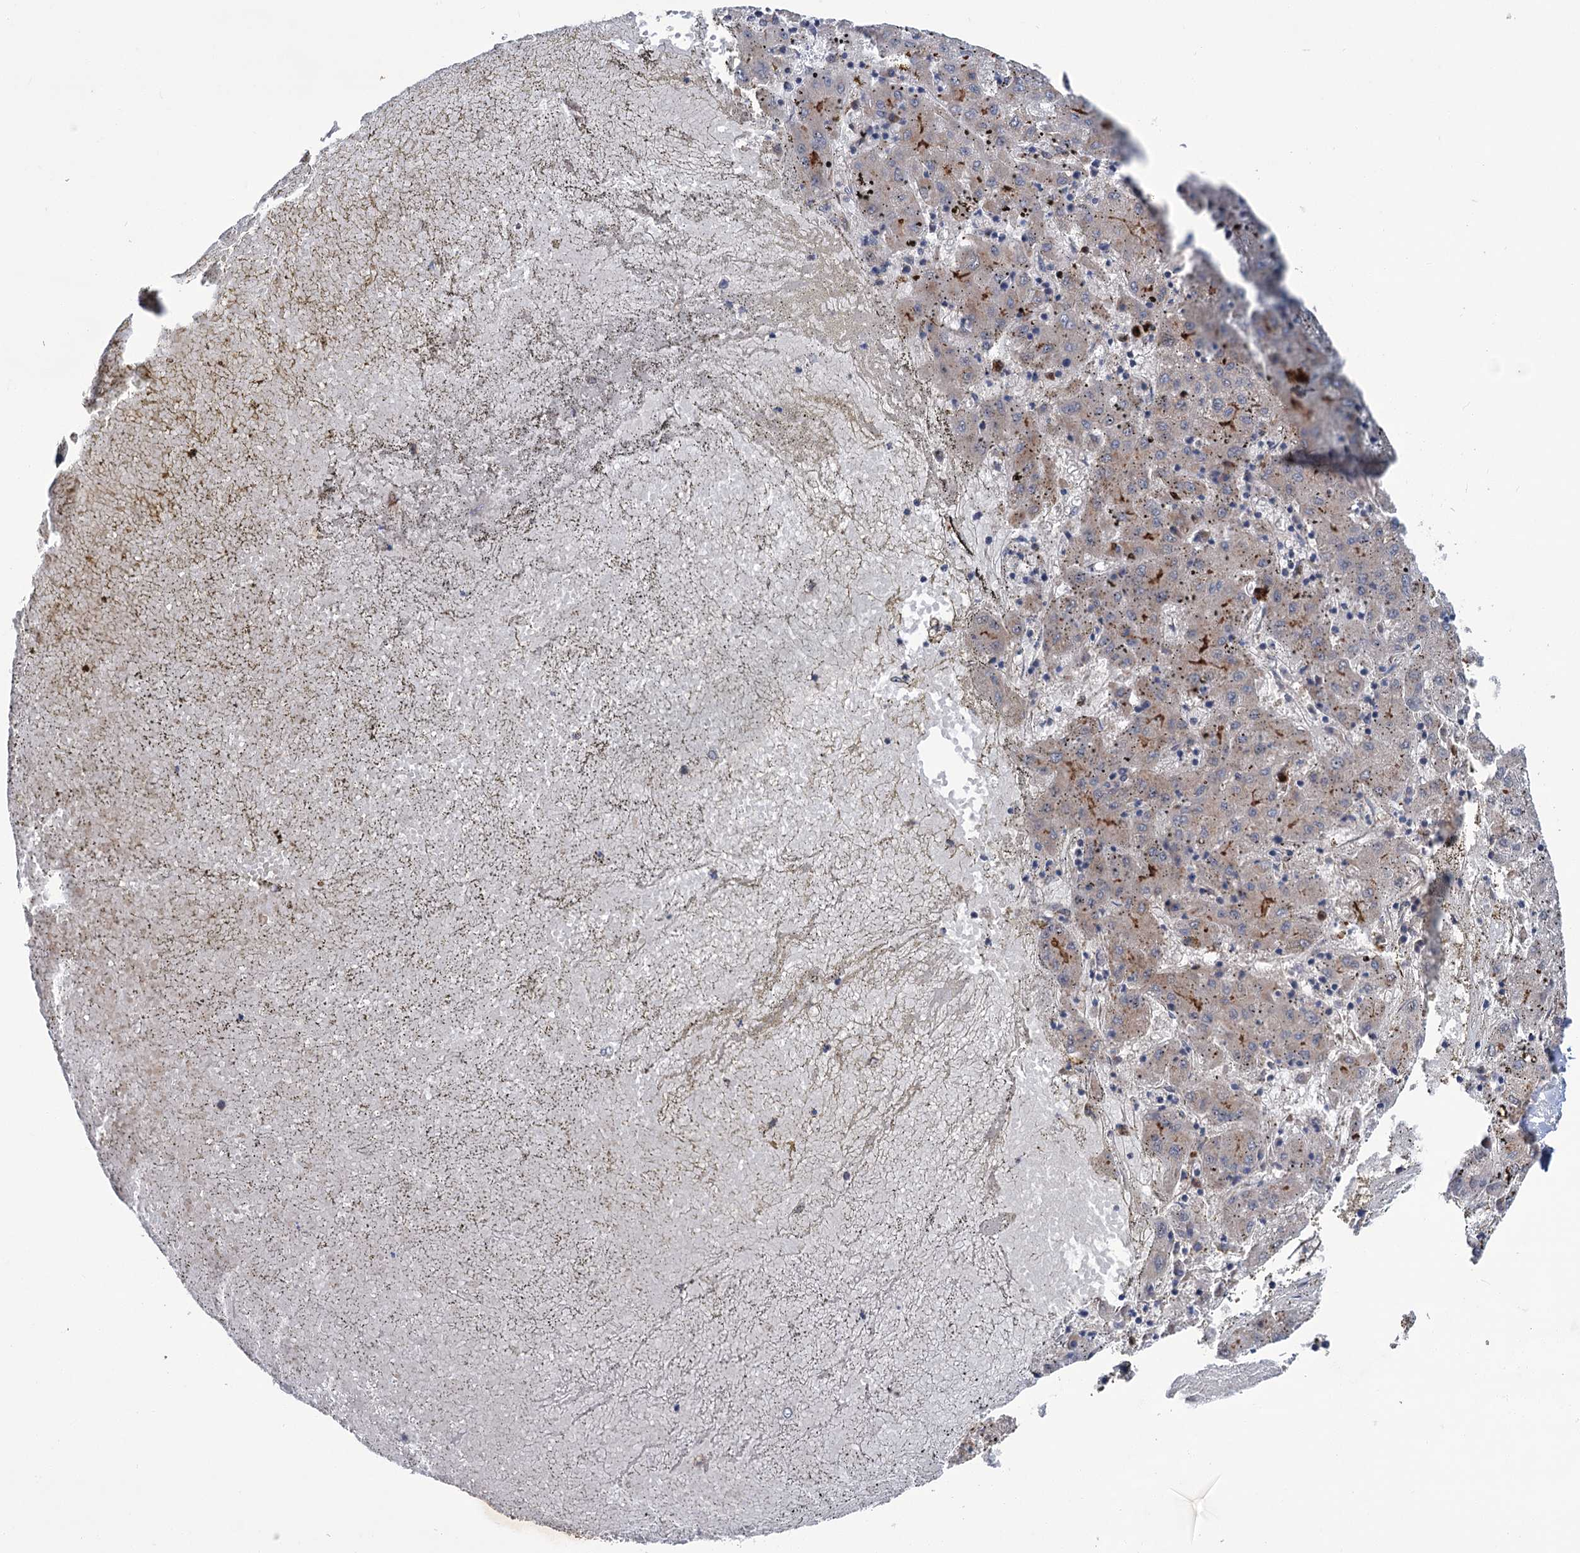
{"staining": {"intensity": "moderate", "quantity": "<25%", "location": "cytoplasmic/membranous"}, "tissue": "liver cancer", "cell_type": "Tumor cells", "image_type": "cancer", "snomed": [{"axis": "morphology", "description": "Carcinoma, Hepatocellular, NOS"}, {"axis": "topography", "description": "Liver"}], "caption": "Liver cancer stained with a brown dye displays moderate cytoplasmic/membranous positive positivity in approximately <25% of tumor cells.", "gene": "DYNC2H1", "patient": {"sex": "male", "age": 72}}